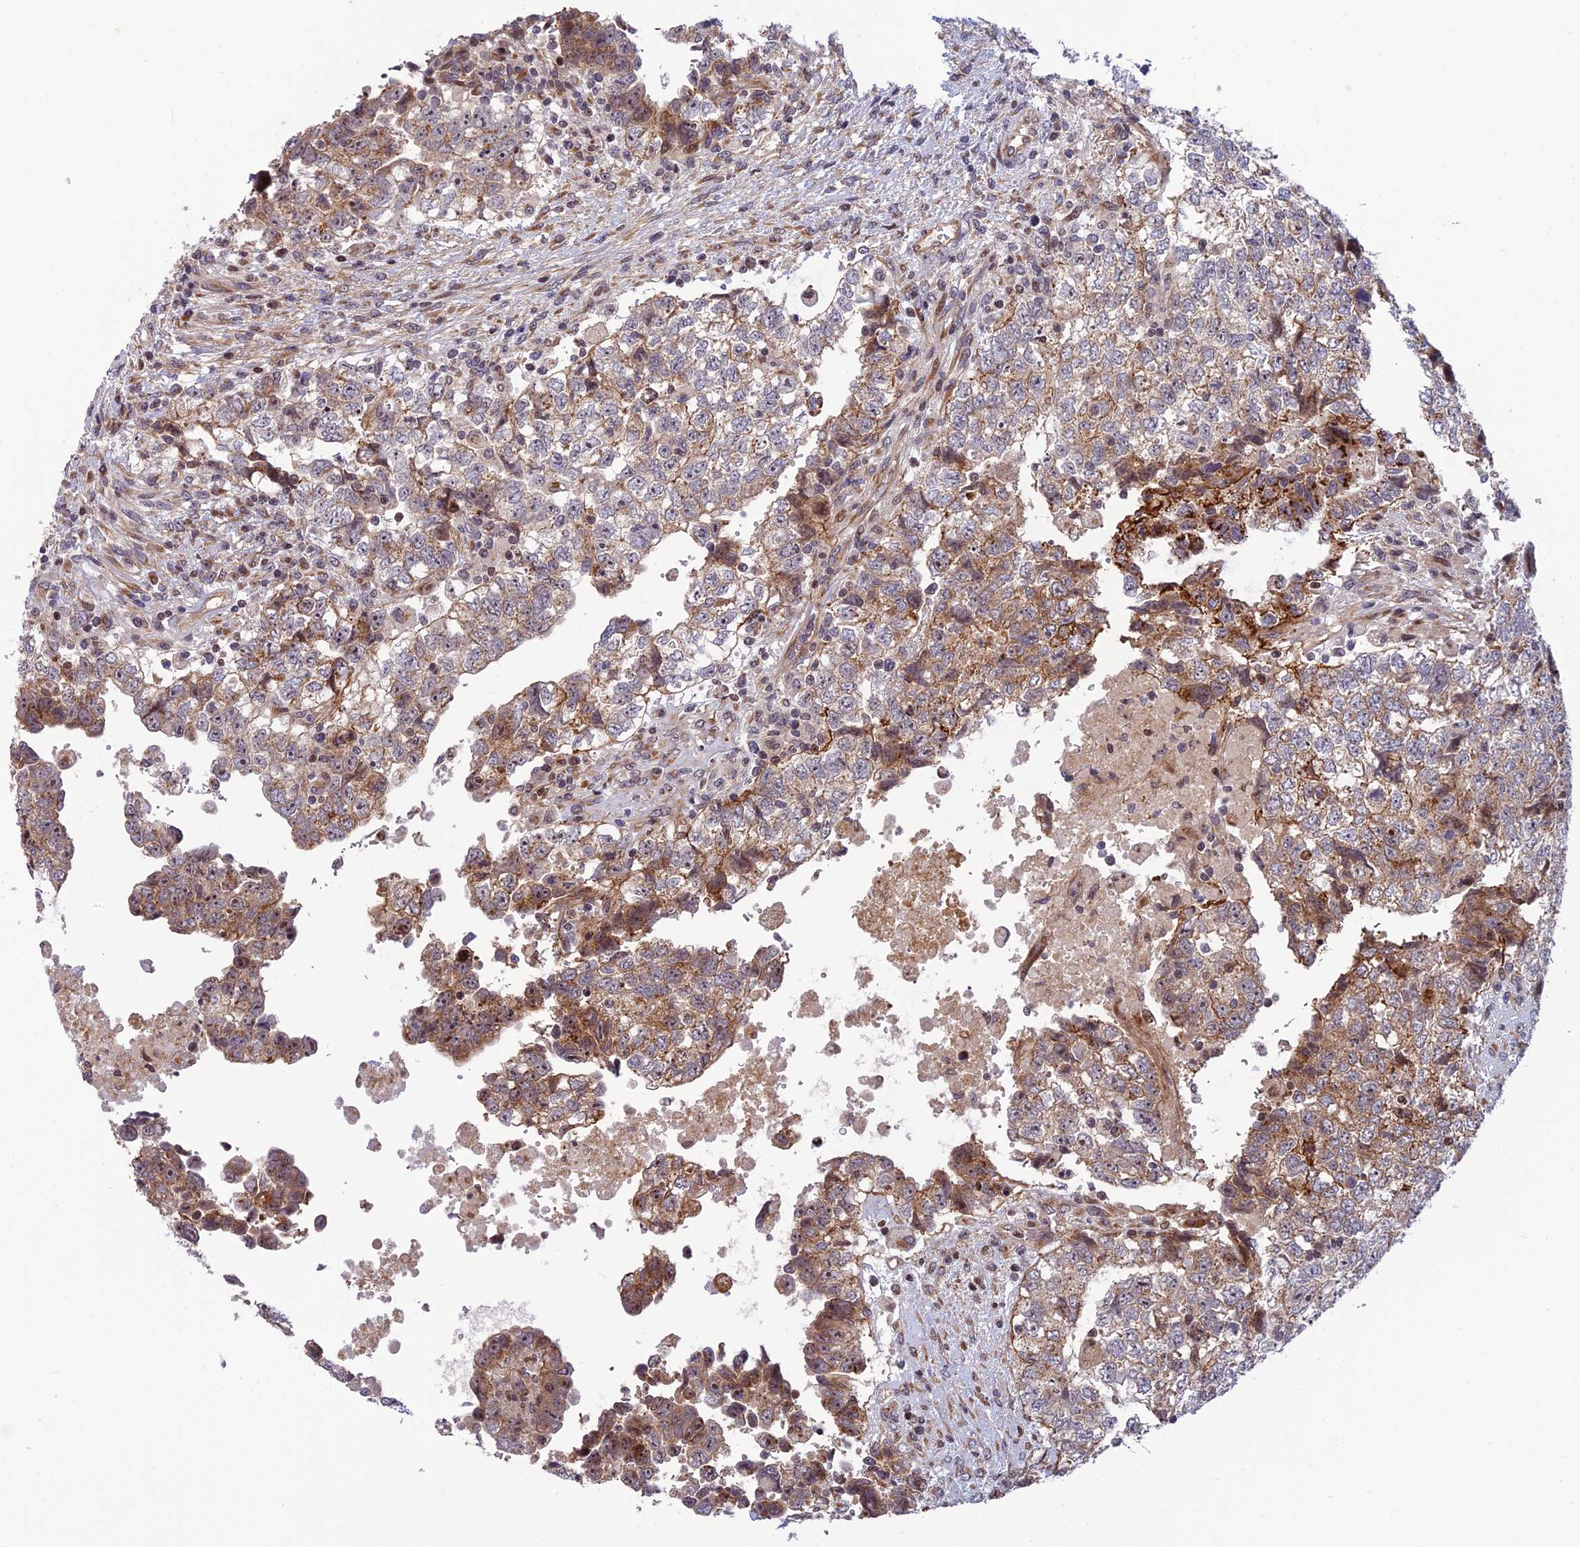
{"staining": {"intensity": "moderate", "quantity": "25%-75%", "location": "cytoplasmic/membranous"}, "tissue": "testis cancer", "cell_type": "Tumor cells", "image_type": "cancer", "snomed": [{"axis": "morphology", "description": "Carcinoma, Embryonal, NOS"}, {"axis": "topography", "description": "Testis"}], "caption": "A micrograph showing moderate cytoplasmic/membranous staining in approximately 25%-75% of tumor cells in testis cancer (embryonal carcinoma), as visualized by brown immunohistochemical staining.", "gene": "SMIM7", "patient": {"sex": "male", "age": 37}}